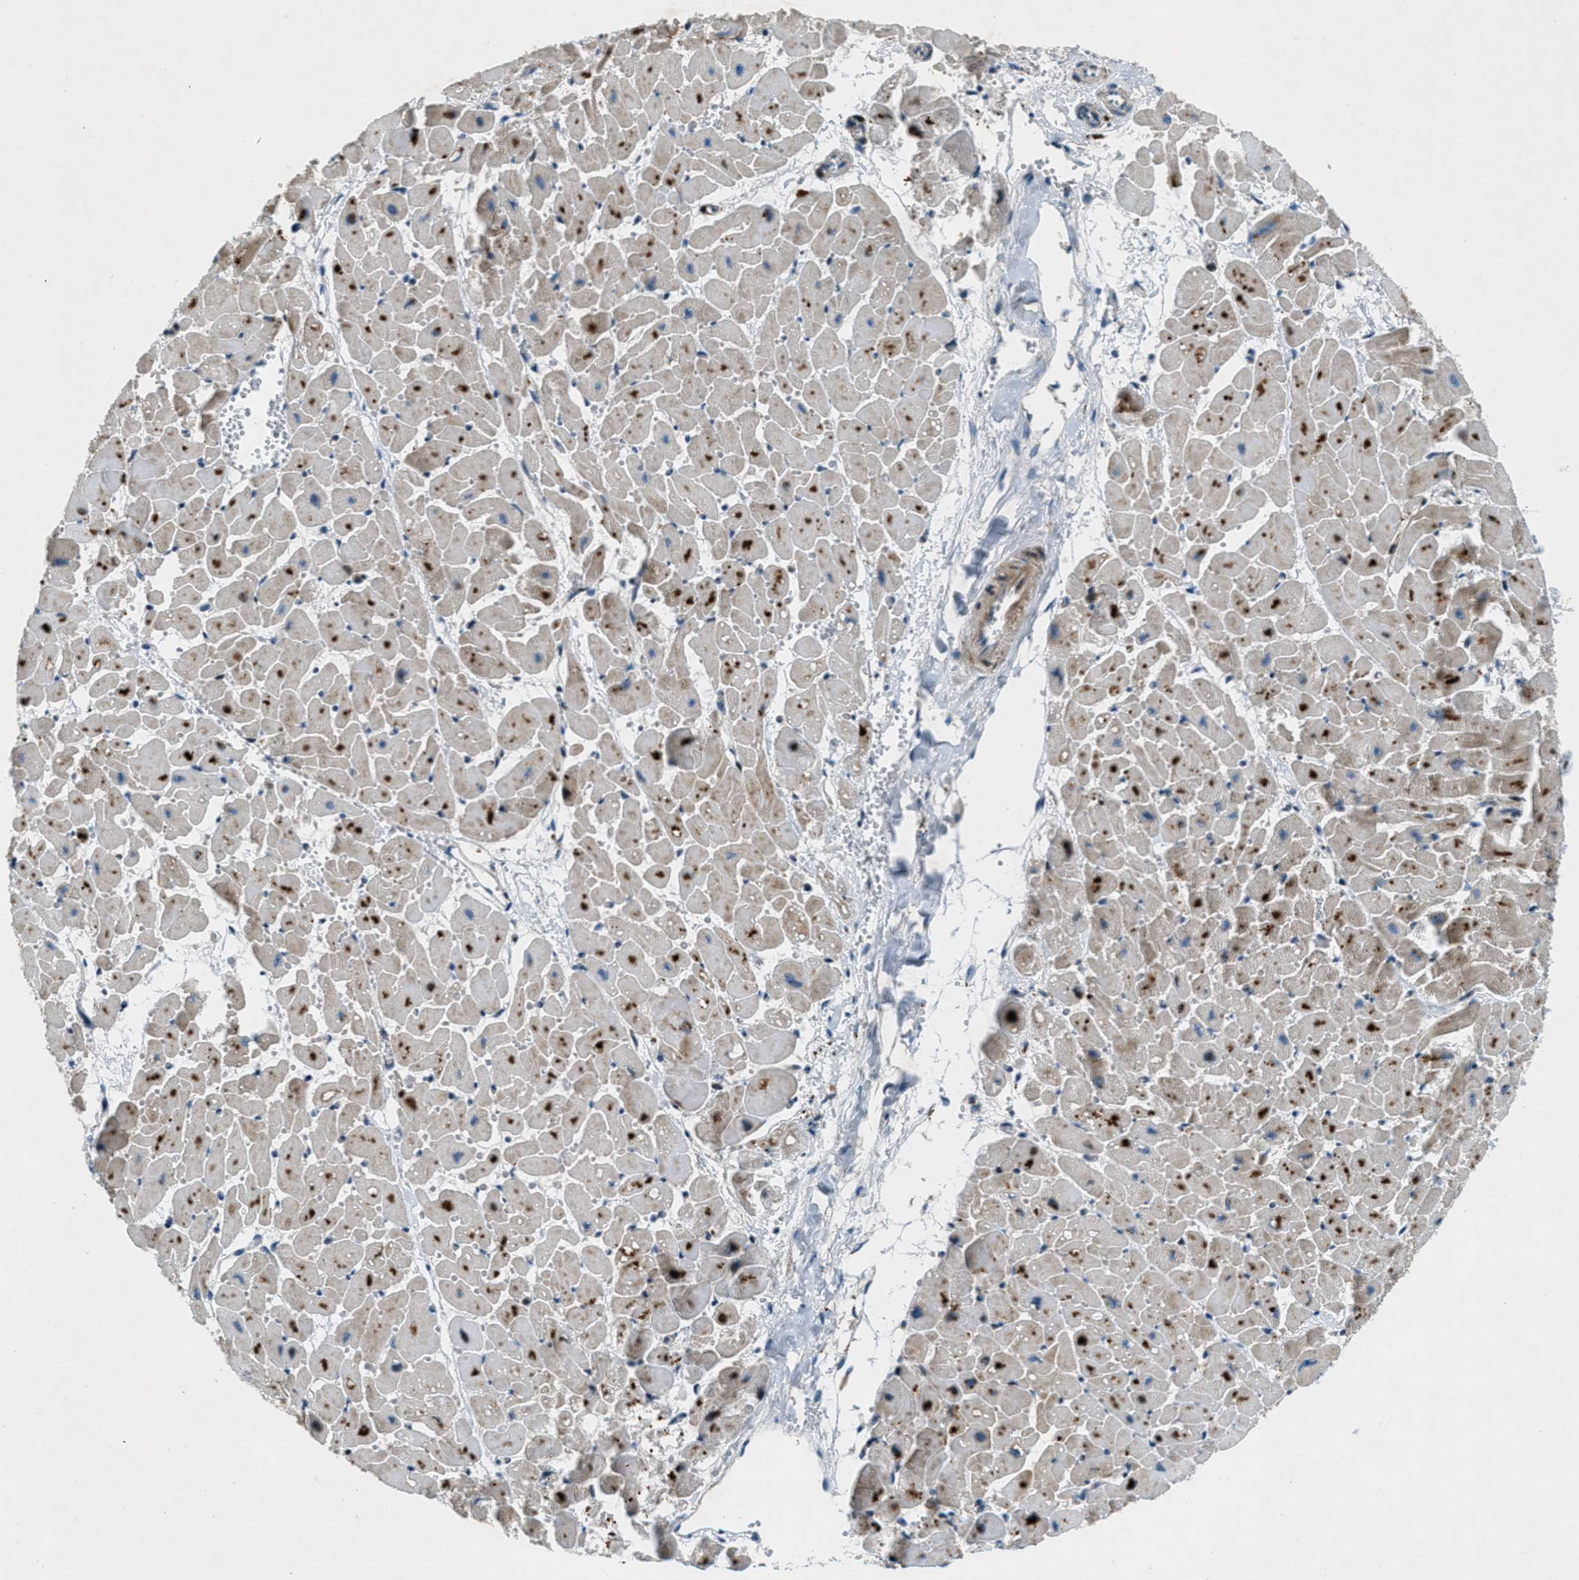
{"staining": {"intensity": "moderate", "quantity": ">75%", "location": "cytoplasmic/membranous"}, "tissue": "heart muscle", "cell_type": "Cardiomyocytes", "image_type": "normal", "snomed": [{"axis": "morphology", "description": "Normal tissue, NOS"}, {"axis": "topography", "description": "Heart"}], "caption": "Protein expression analysis of normal human heart muscle reveals moderate cytoplasmic/membranous staining in about >75% of cardiomyocytes. (Brightfield microscopy of DAB IHC at high magnification).", "gene": "CLEC2D", "patient": {"sex": "female", "age": 19}}